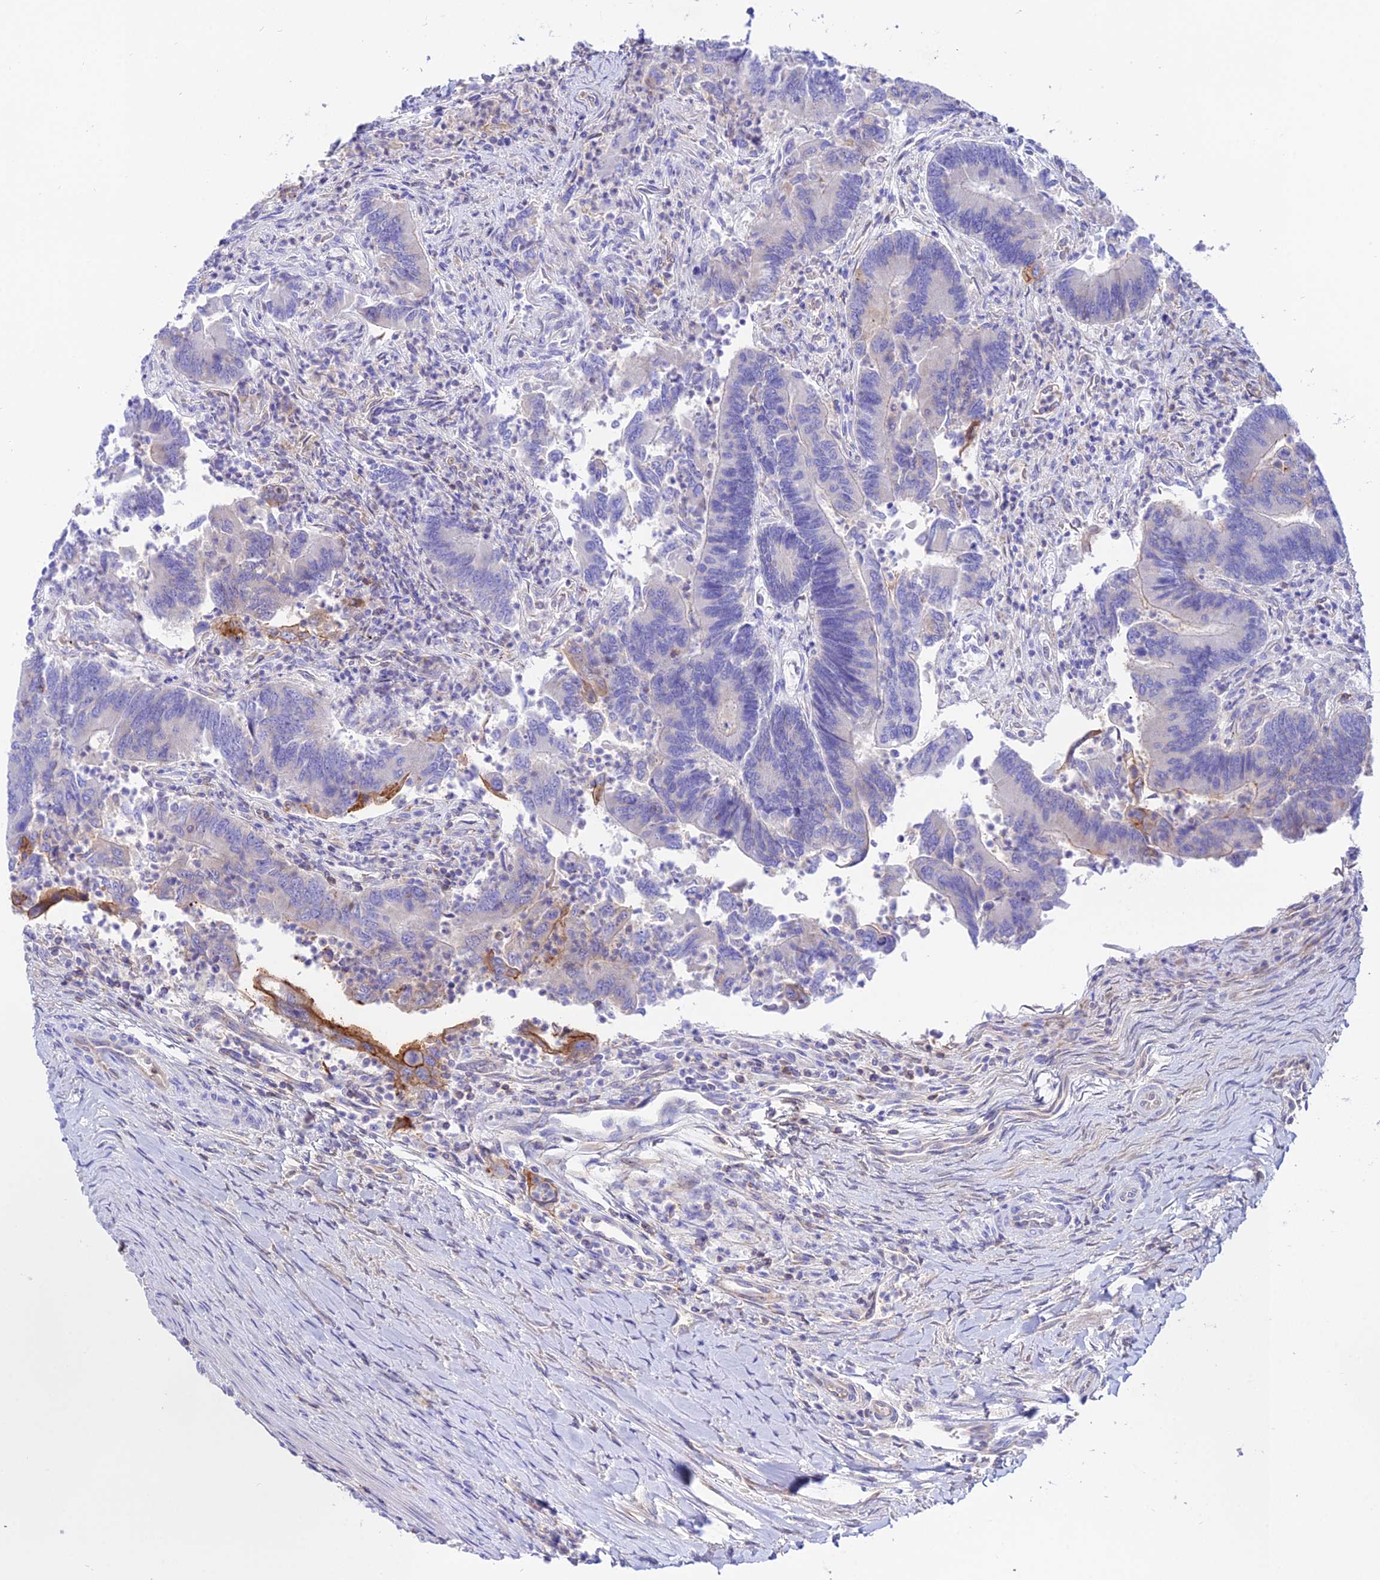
{"staining": {"intensity": "weak", "quantity": "<25%", "location": "cytoplasmic/membranous"}, "tissue": "colorectal cancer", "cell_type": "Tumor cells", "image_type": "cancer", "snomed": [{"axis": "morphology", "description": "Adenocarcinoma, NOS"}, {"axis": "topography", "description": "Colon"}], "caption": "A histopathology image of colorectal adenocarcinoma stained for a protein demonstrates no brown staining in tumor cells.", "gene": "S100A16", "patient": {"sex": "female", "age": 67}}